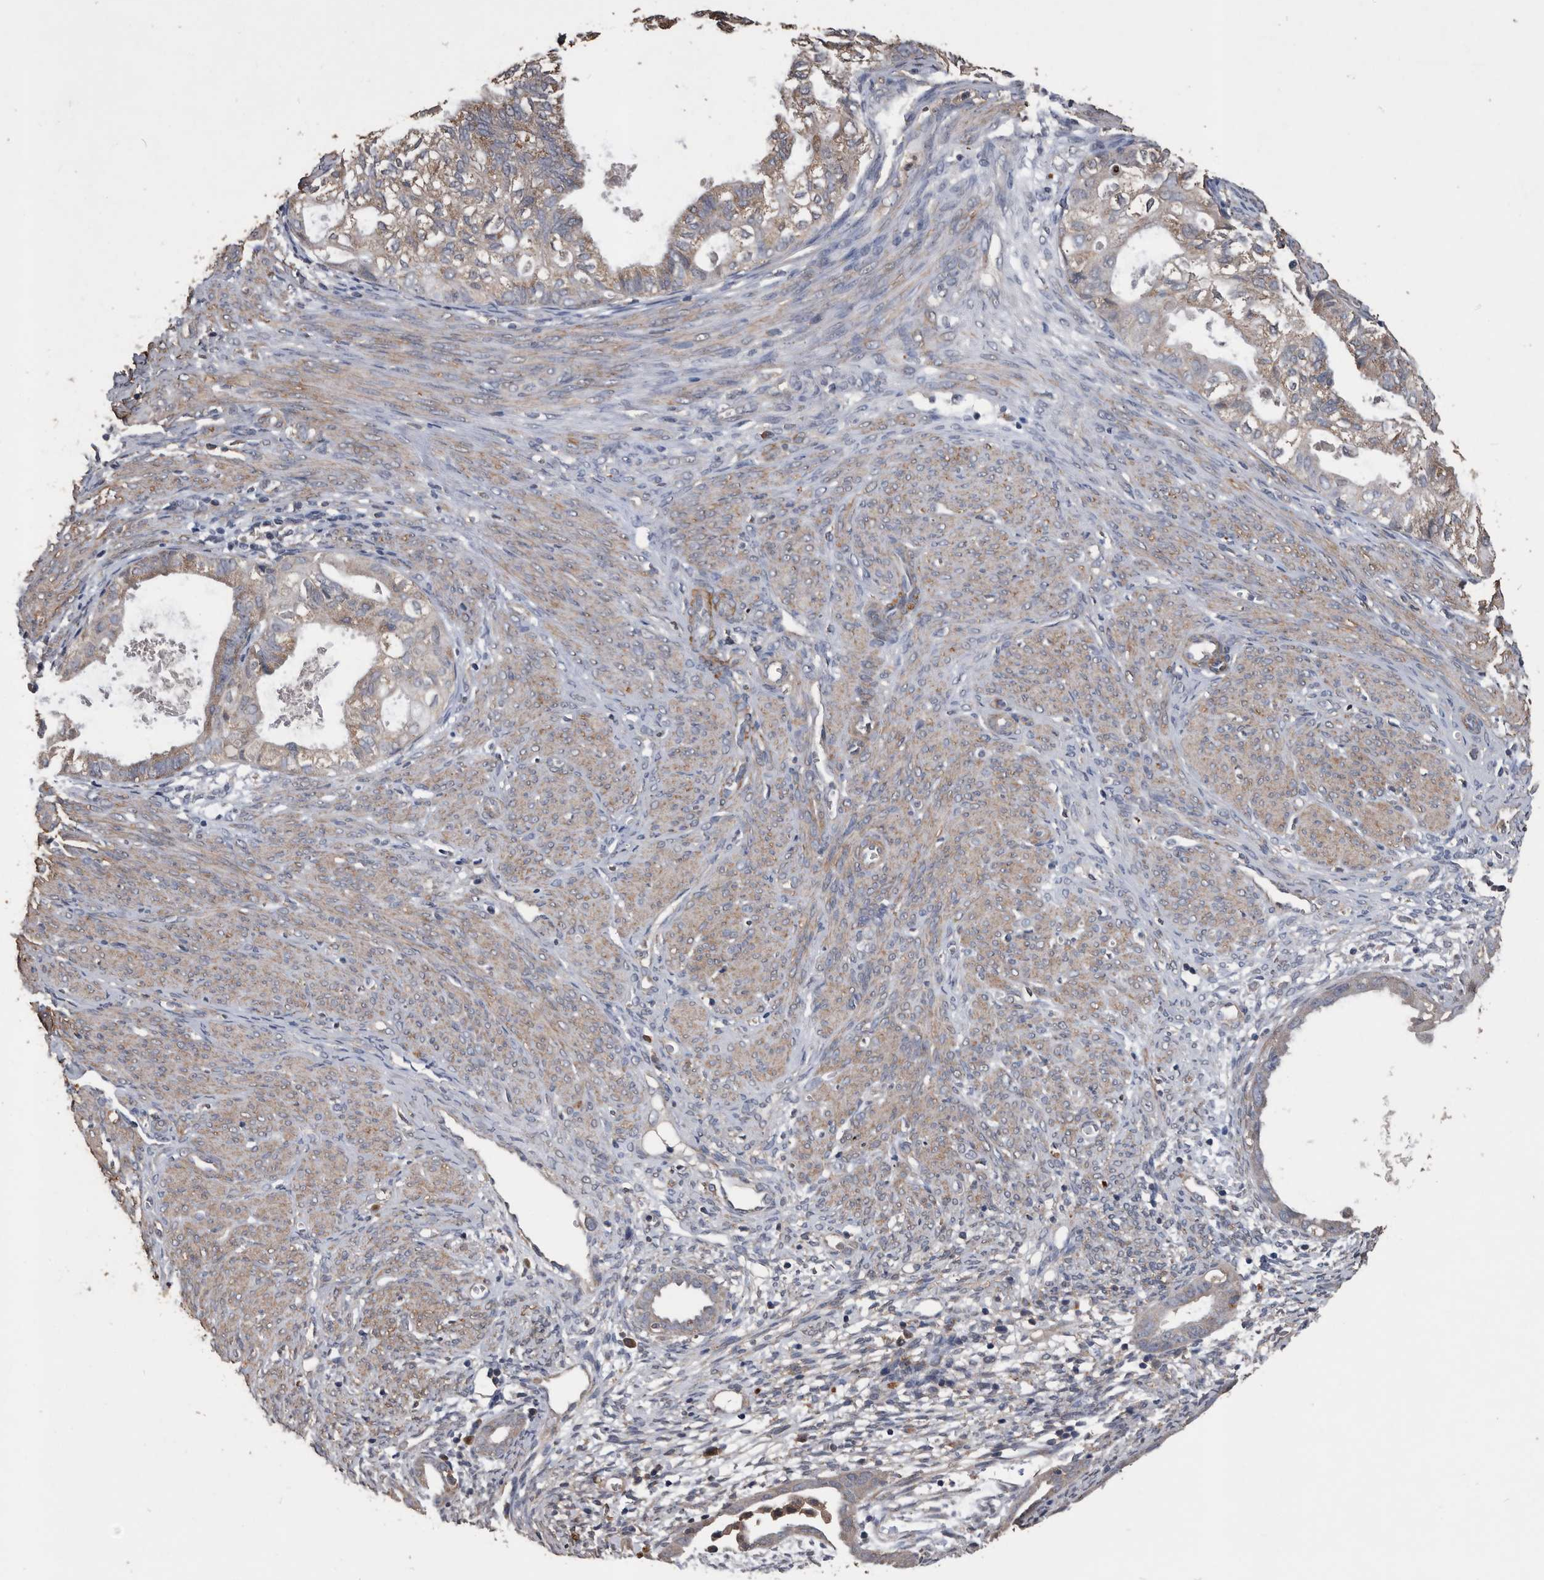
{"staining": {"intensity": "weak", "quantity": "25%-75%", "location": "cytoplasmic/membranous"}, "tissue": "cervical cancer", "cell_type": "Tumor cells", "image_type": "cancer", "snomed": [{"axis": "morphology", "description": "Normal tissue, NOS"}, {"axis": "morphology", "description": "Adenocarcinoma, NOS"}, {"axis": "topography", "description": "Cervix"}, {"axis": "topography", "description": "Endometrium"}], "caption": "Protein staining of adenocarcinoma (cervical) tissue exhibits weak cytoplasmic/membranous positivity in approximately 25%-75% of tumor cells.", "gene": "NRBP1", "patient": {"sex": "female", "age": 86}}